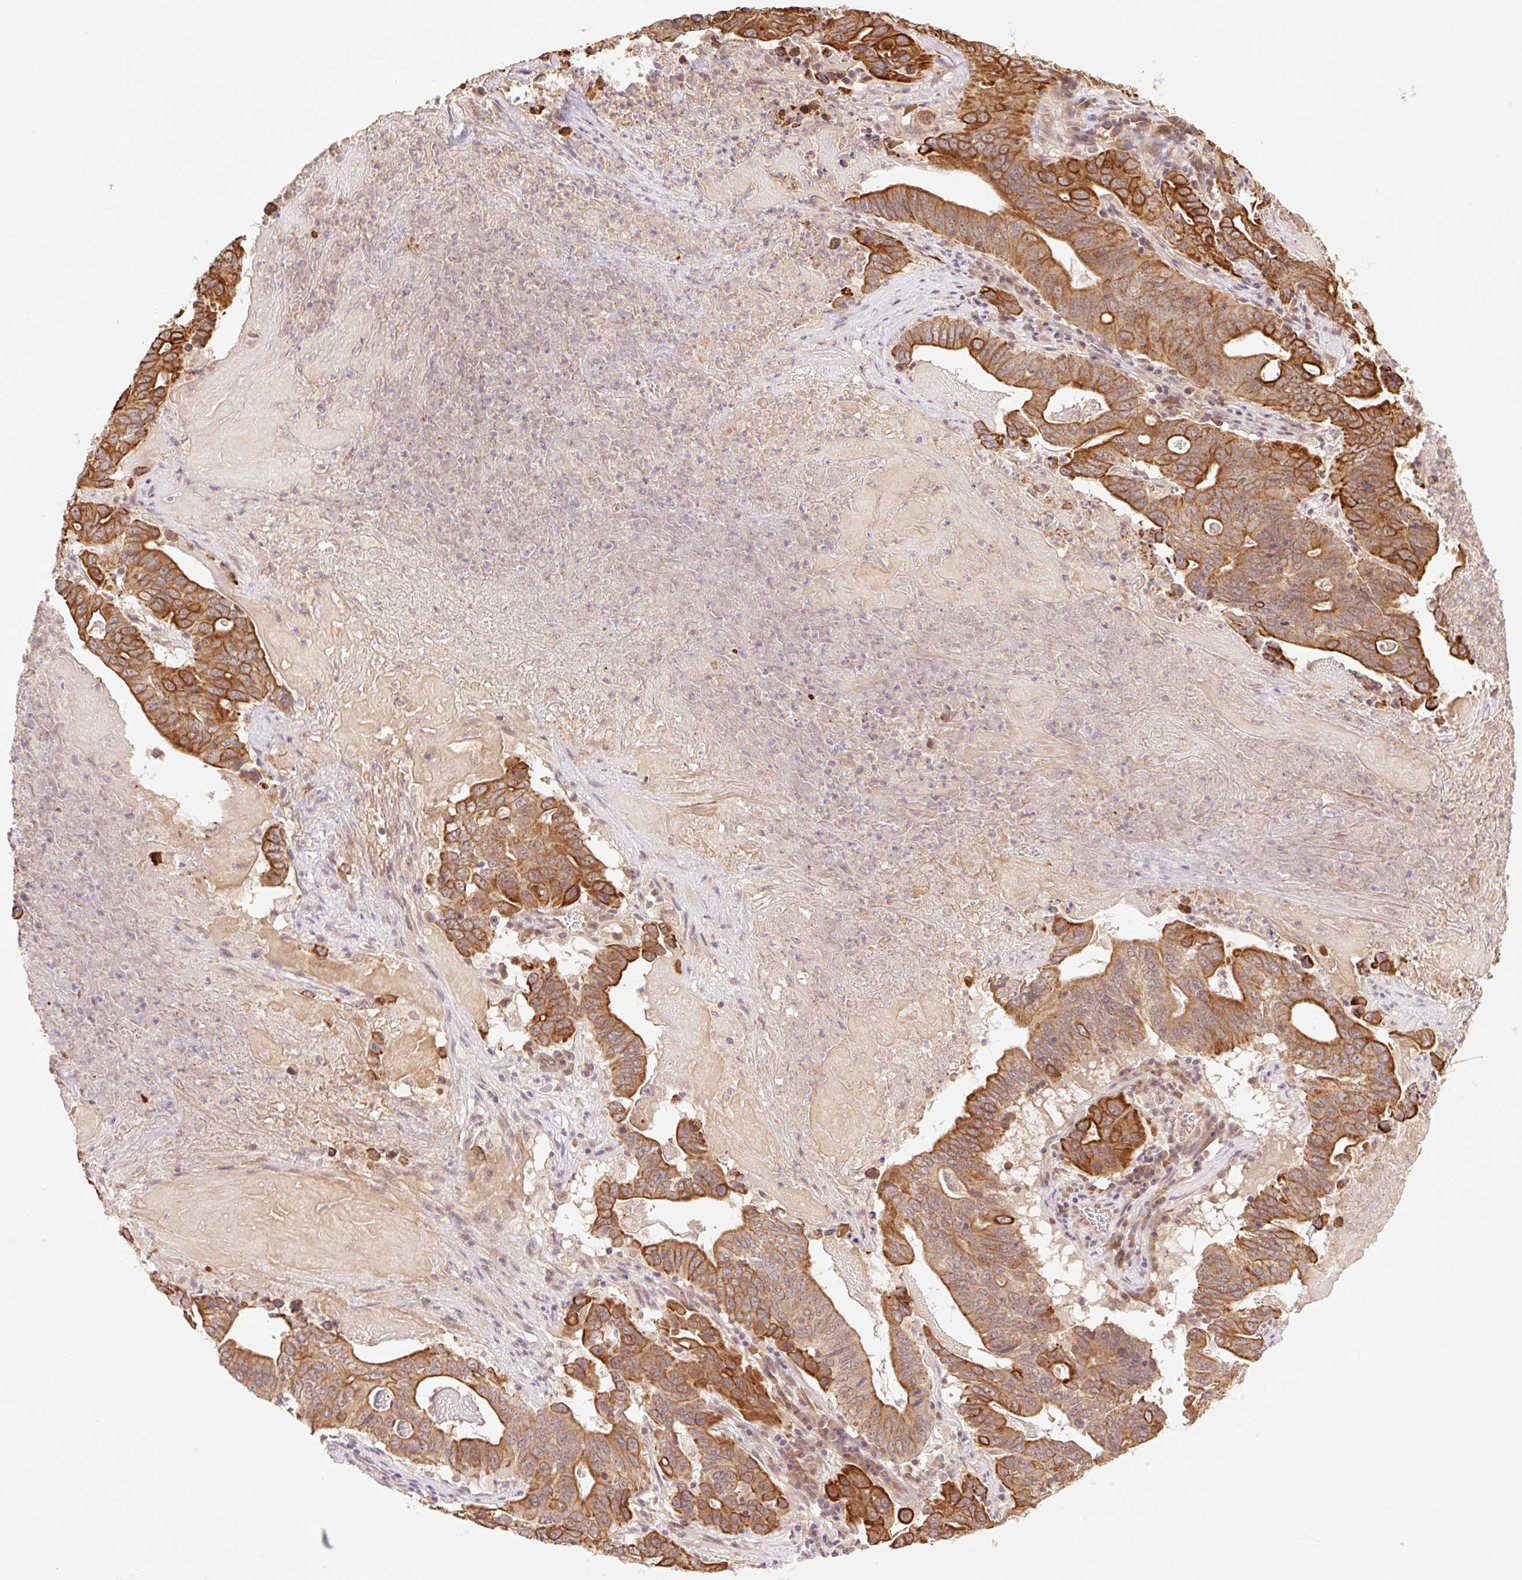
{"staining": {"intensity": "strong", "quantity": ">75%", "location": "cytoplasmic/membranous"}, "tissue": "lung cancer", "cell_type": "Tumor cells", "image_type": "cancer", "snomed": [{"axis": "morphology", "description": "Adenocarcinoma, NOS"}, {"axis": "topography", "description": "Lung"}], "caption": "Protein staining displays strong cytoplasmic/membranous staining in approximately >75% of tumor cells in lung cancer (adenocarcinoma). (brown staining indicates protein expression, while blue staining denotes nuclei).", "gene": "YJU2B", "patient": {"sex": "female", "age": 60}}